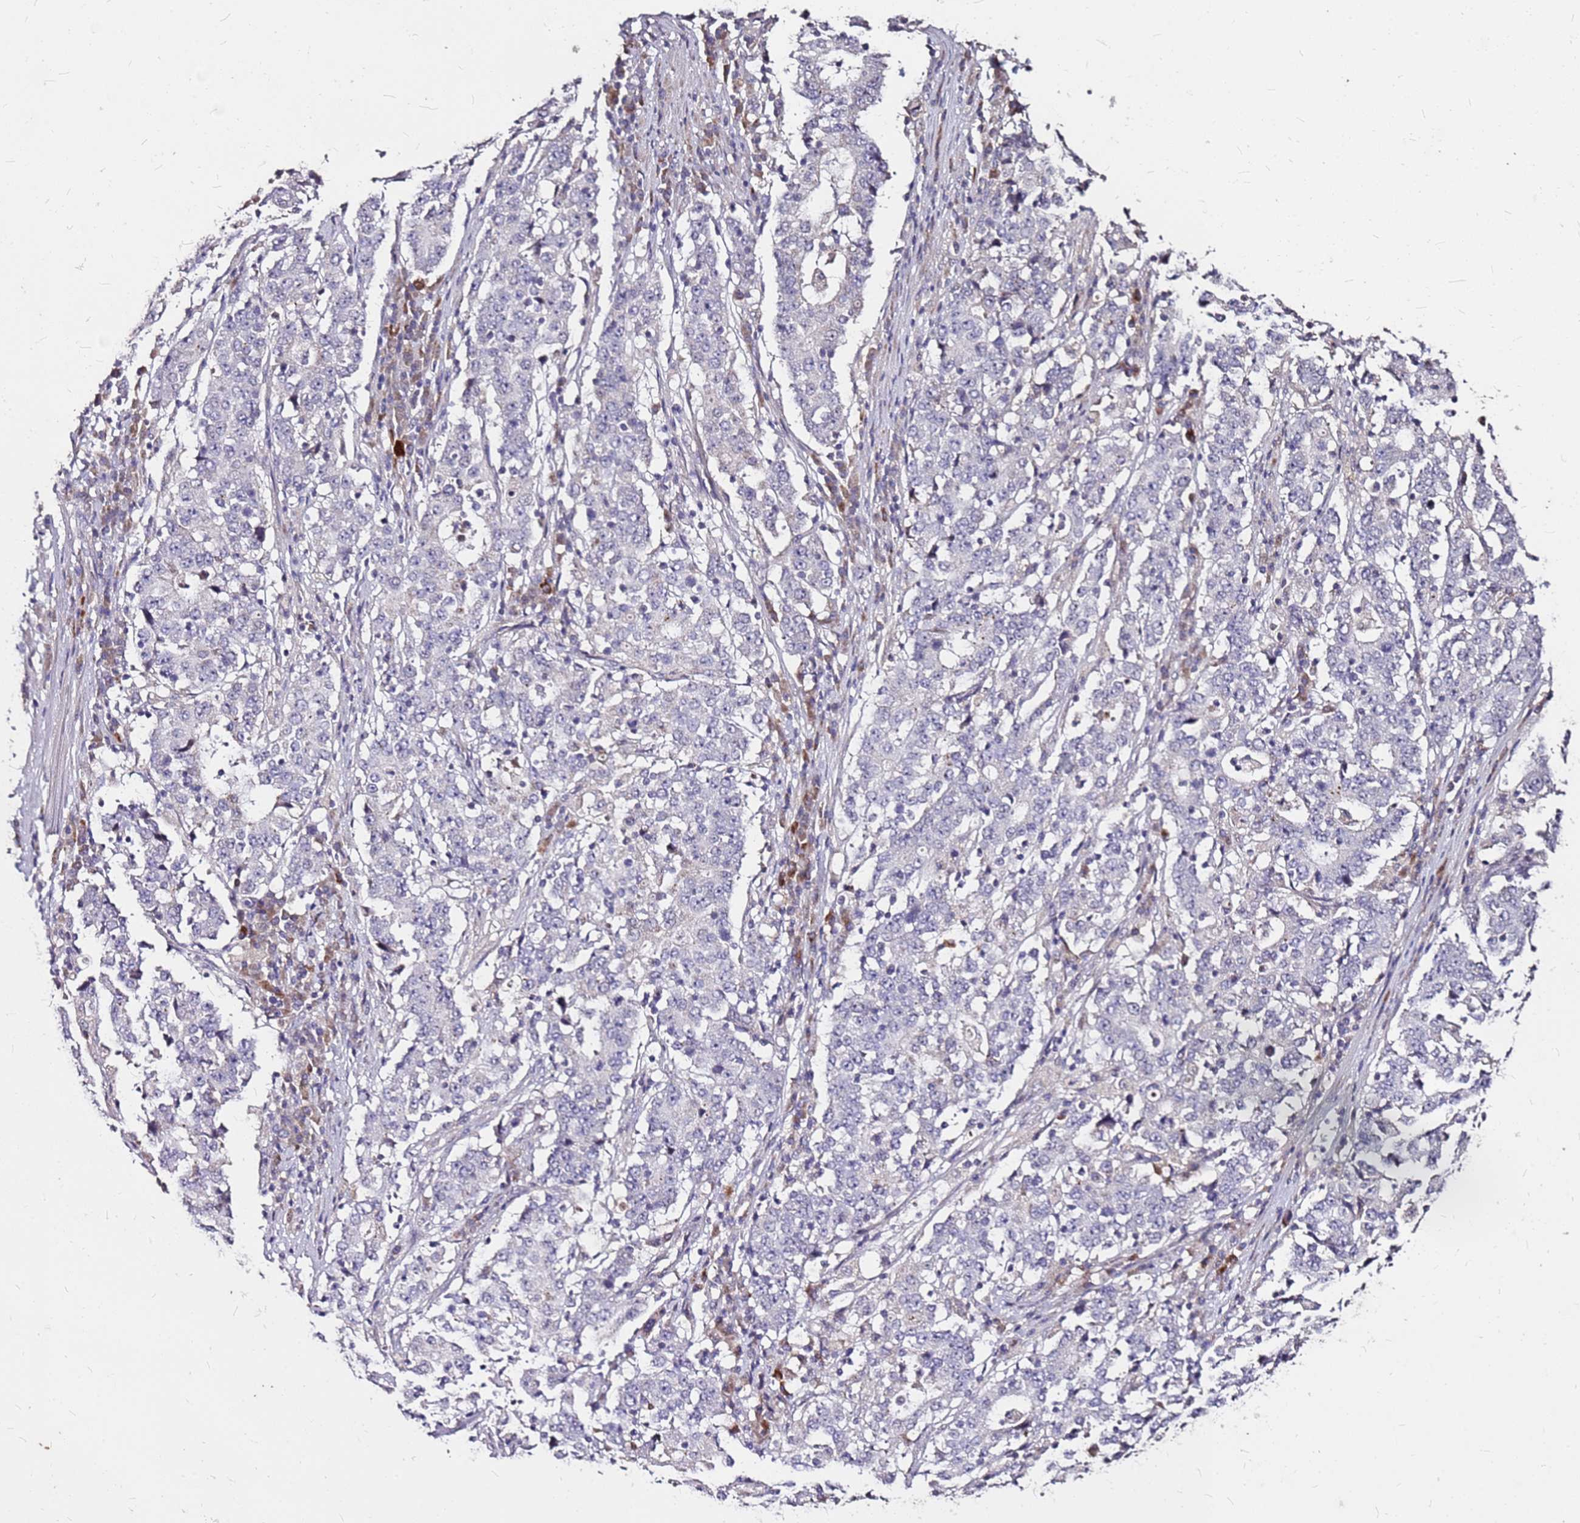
{"staining": {"intensity": "negative", "quantity": "none", "location": "none"}, "tissue": "stomach cancer", "cell_type": "Tumor cells", "image_type": "cancer", "snomed": [{"axis": "morphology", "description": "Adenocarcinoma, NOS"}, {"axis": "topography", "description": "Stomach"}], "caption": "The immunohistochemistry (IHC) histopathology image has no significant positivity in tumor cells of stomach adenocarcinoma tissue. (DAB immunohistochemistry visualized using brightfield microscopy, high magnification).", "gene": "DCDC2C", "patient": {"sex": "male", "age": 59}}